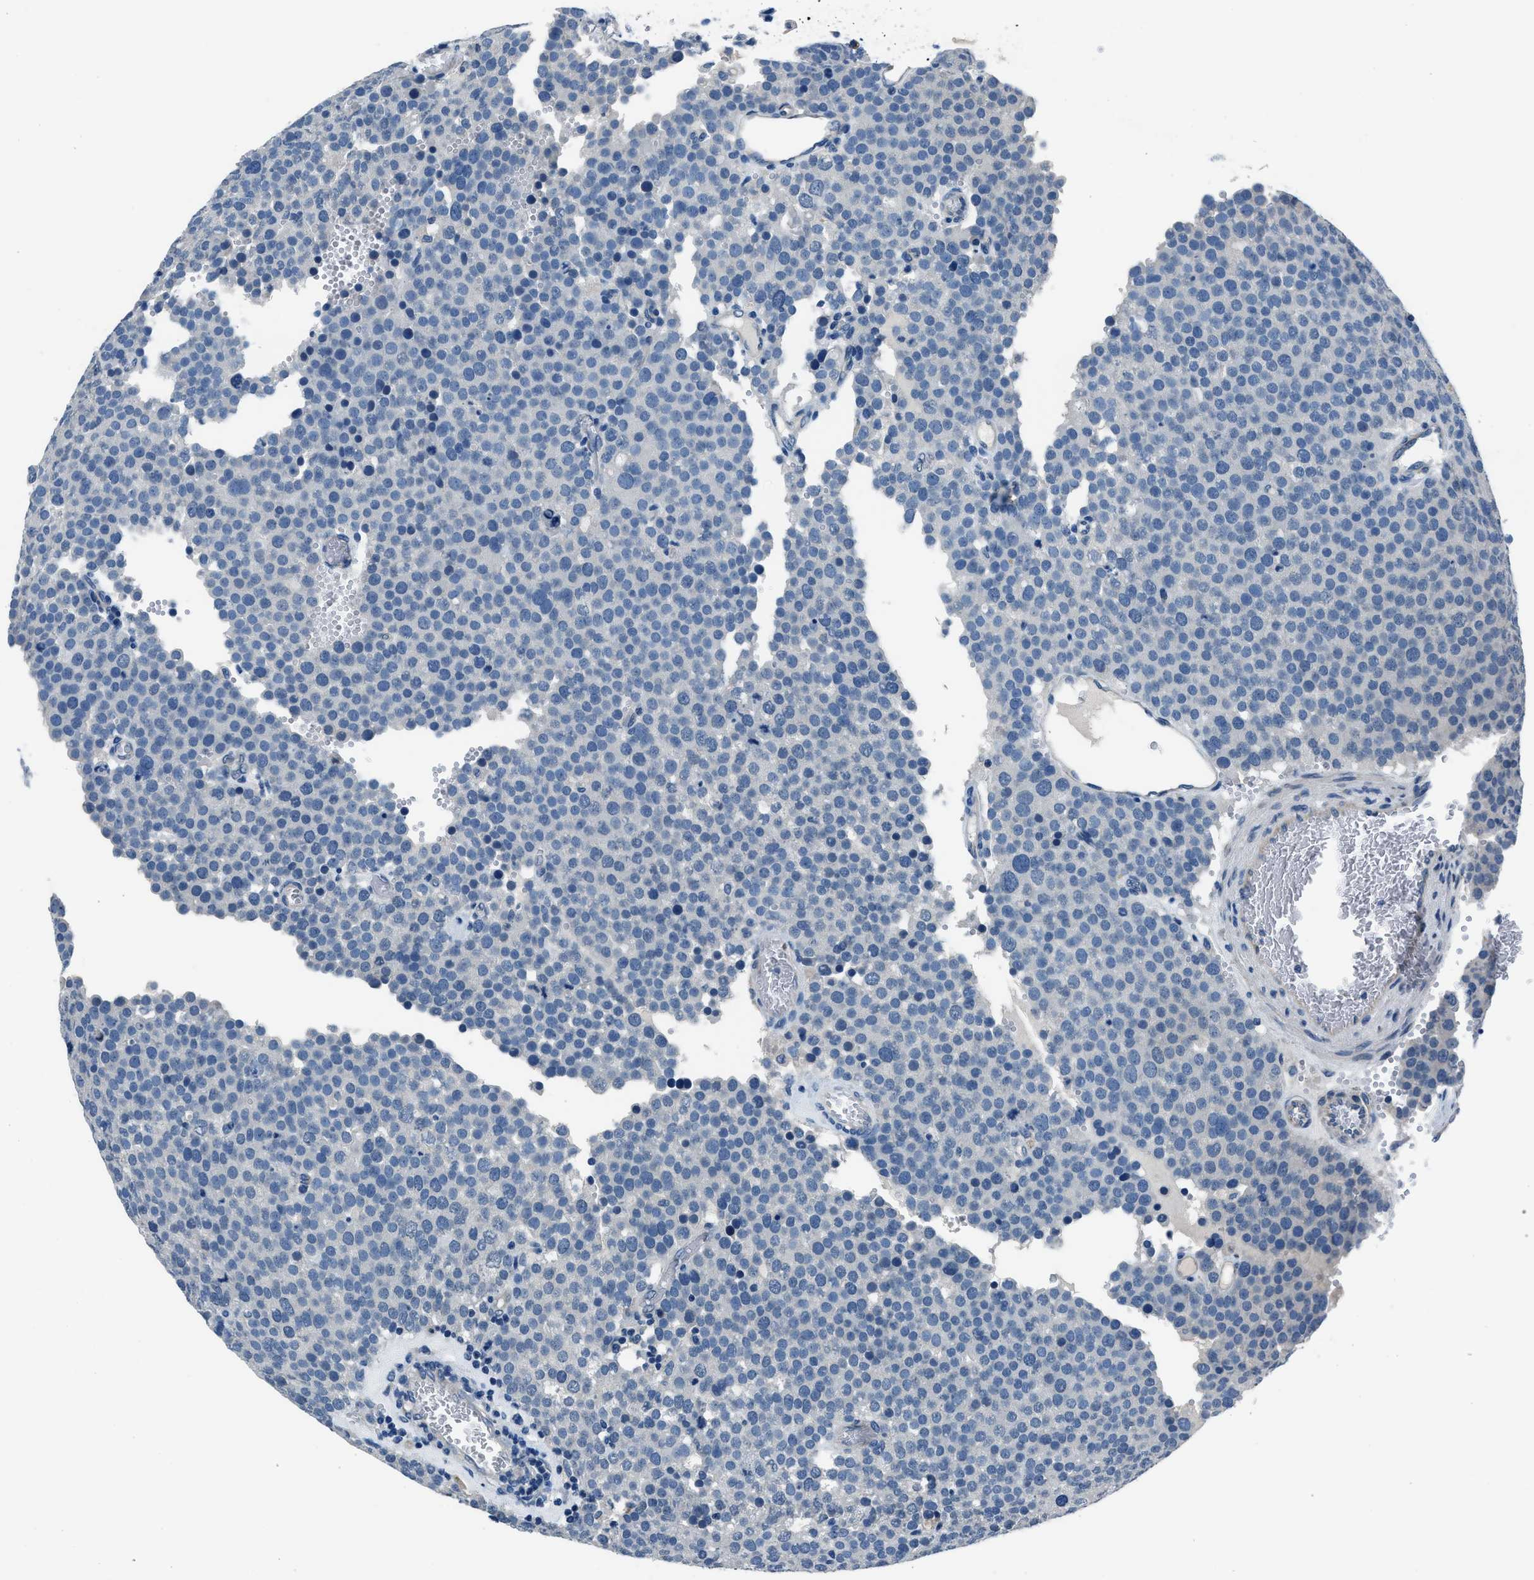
{"staining": {"intensity": "negative", "quantity": "none", "location": "none"}, "tissue": "testis cancer", "cell_type": "Tumor cells", "image_type": "cancer", "snomed": [{"axis": "morphology", "description": "Normal tissue, NOS"}, {"axis": "morphology", "description": "Seminoma, NOS"}, {"axis": "topography", "description": "Testis"}], "caption": "Histopathology image shows no significant protein expression in tumor cells of testis cancer (seminoma). (IHC, brightfield microscopy, high magnification).", "gene": "GJA3", "patient": {"sex": "male", "age": 71}}